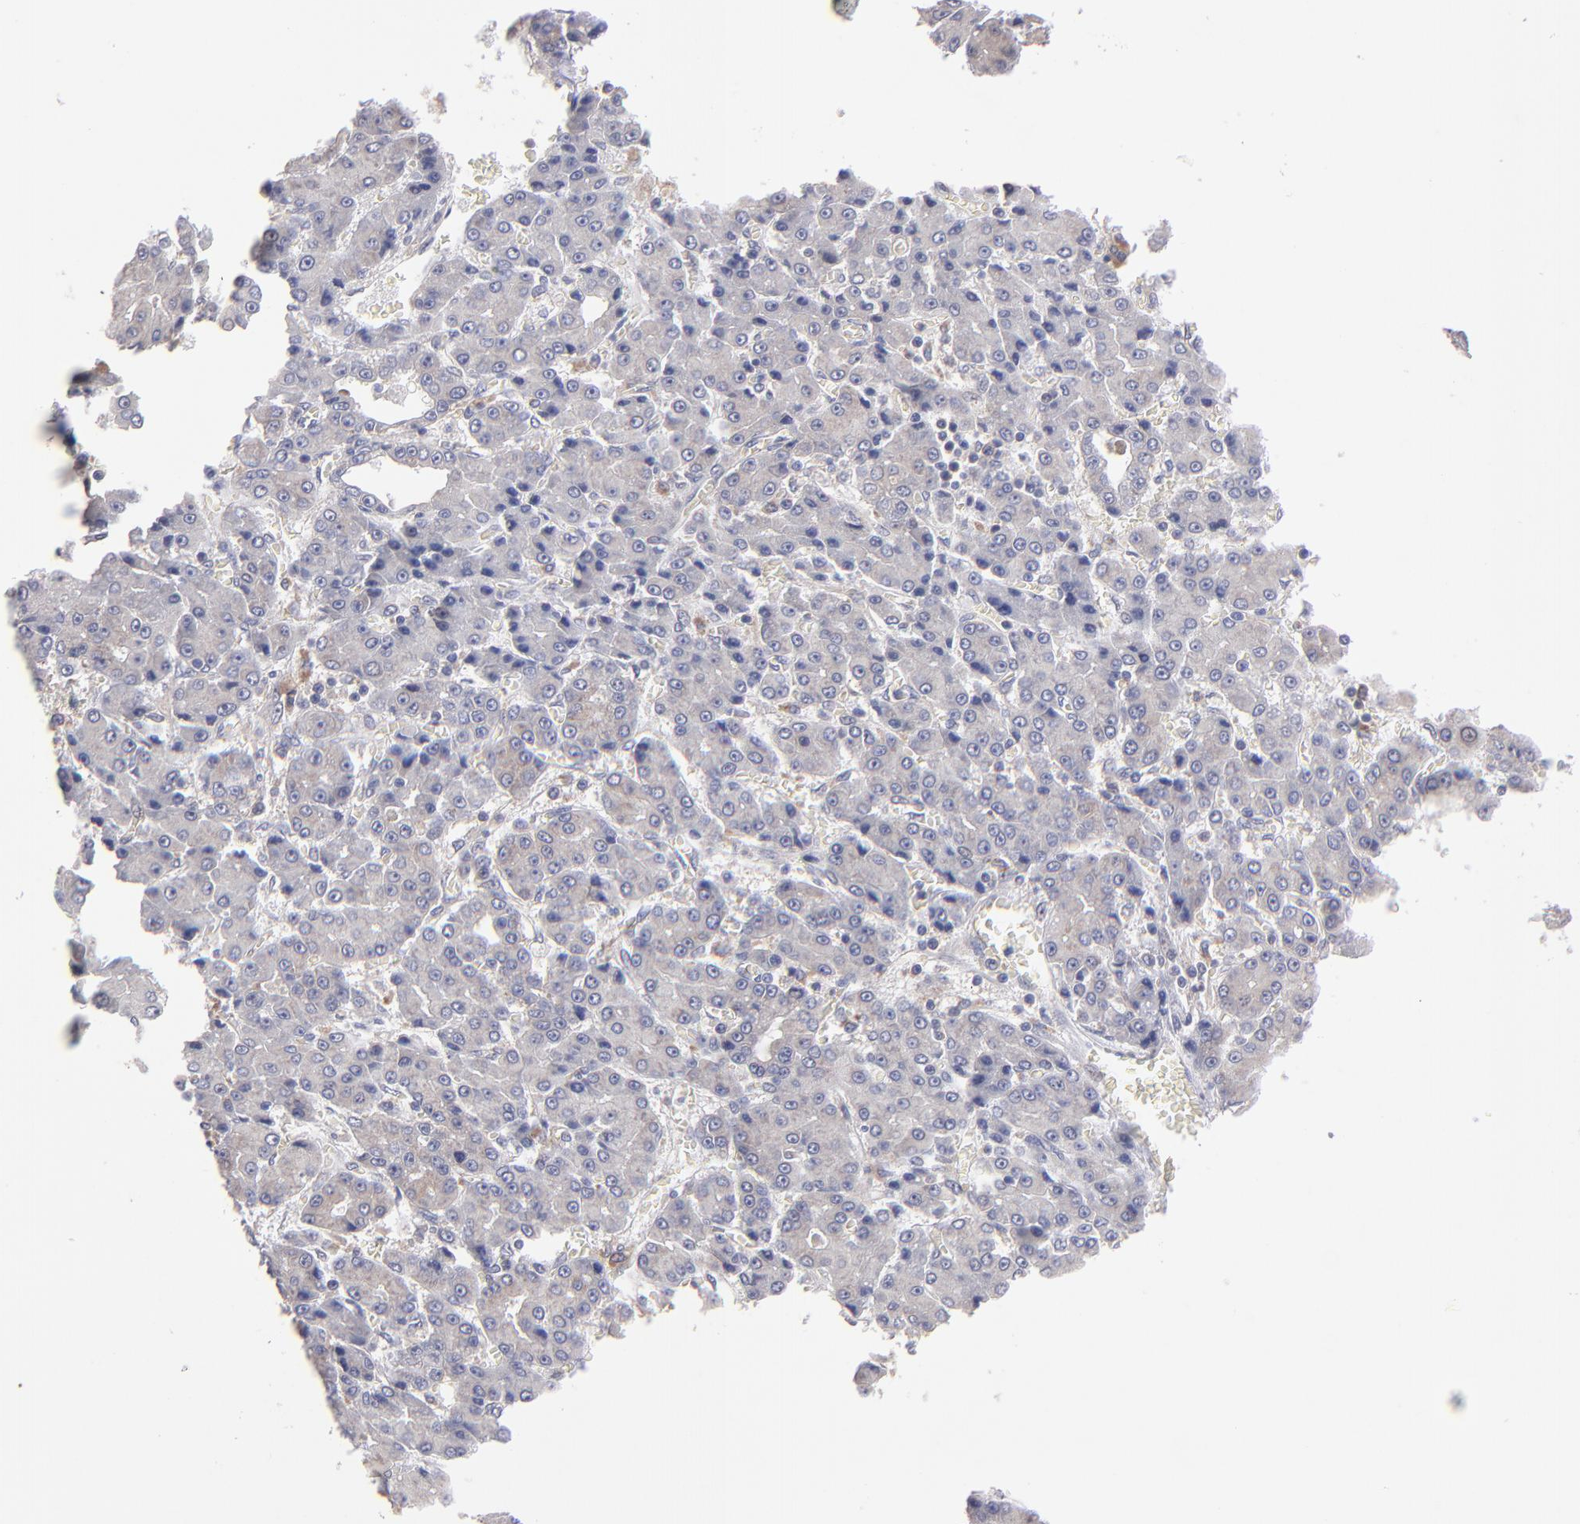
{"staining": {"intensity": "weak", "quantity": "25%-75%", "location": "cytoplasmic/membranous"}, "tissue": "liver cancer", "cell_type": "Tumor cells", "image_type": "cancer", "snomed": [{"axis": "morphology", "description": "Carcinoma, Hepatocellular, NOS"}, {"axis": "topography", "description": "Liver"}], "caption": "A histopathology image showing weak cytoplasmic/membranous expression in approximately 25%-75% of tumor cells in liver hepatocellular carcinoma, as visualized by brown immunohistochemical staining.", "gene": "EIF3L", "patient": {"sex": "male", "age": 69}}